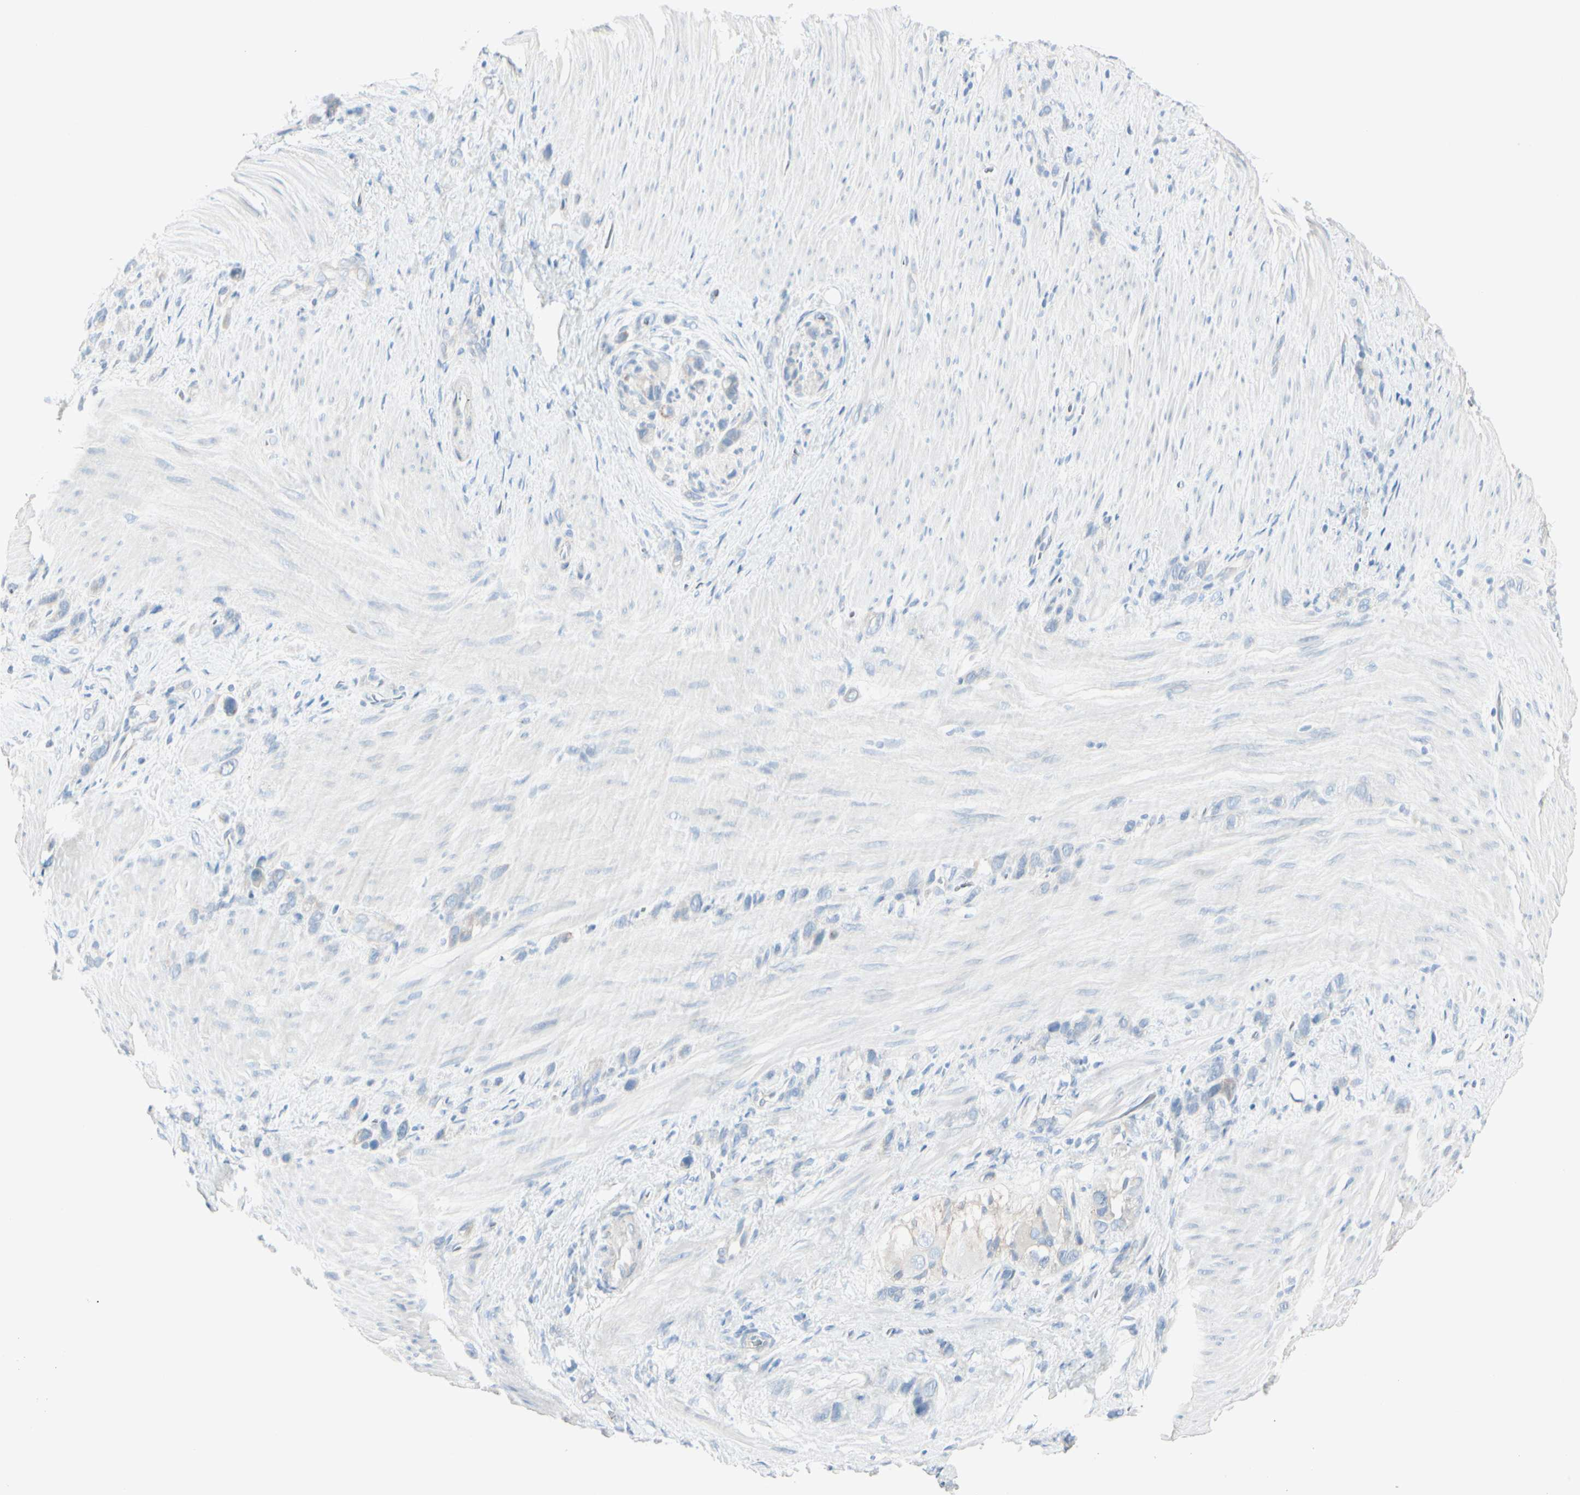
{"staining": {"intensity": "negative", "quantity": "none", "location": "none"}, "tissue": "stomach cancer", "cell_type": "Tumor cells", "image_type": "cancer", "snomed": [{"axis": "morphology", "description": "Normal tissue, NOS"}, {"axis": "morphology", "description": "Adenocarcinoma, NOS"}, {"axis": "morphology", "description": "Adenocarcinoma, High grade"}, {"axis": "topography", "description": "Stomach, upper"}, {"axis": "topography", "description": "Stomach"}], "caption": "The image reveals no significant staining in tumor cells of stomach adenocarcinoma (high-grade).", "gene": "CDHR5", "patient": {"sex": "female", "age": 65}}